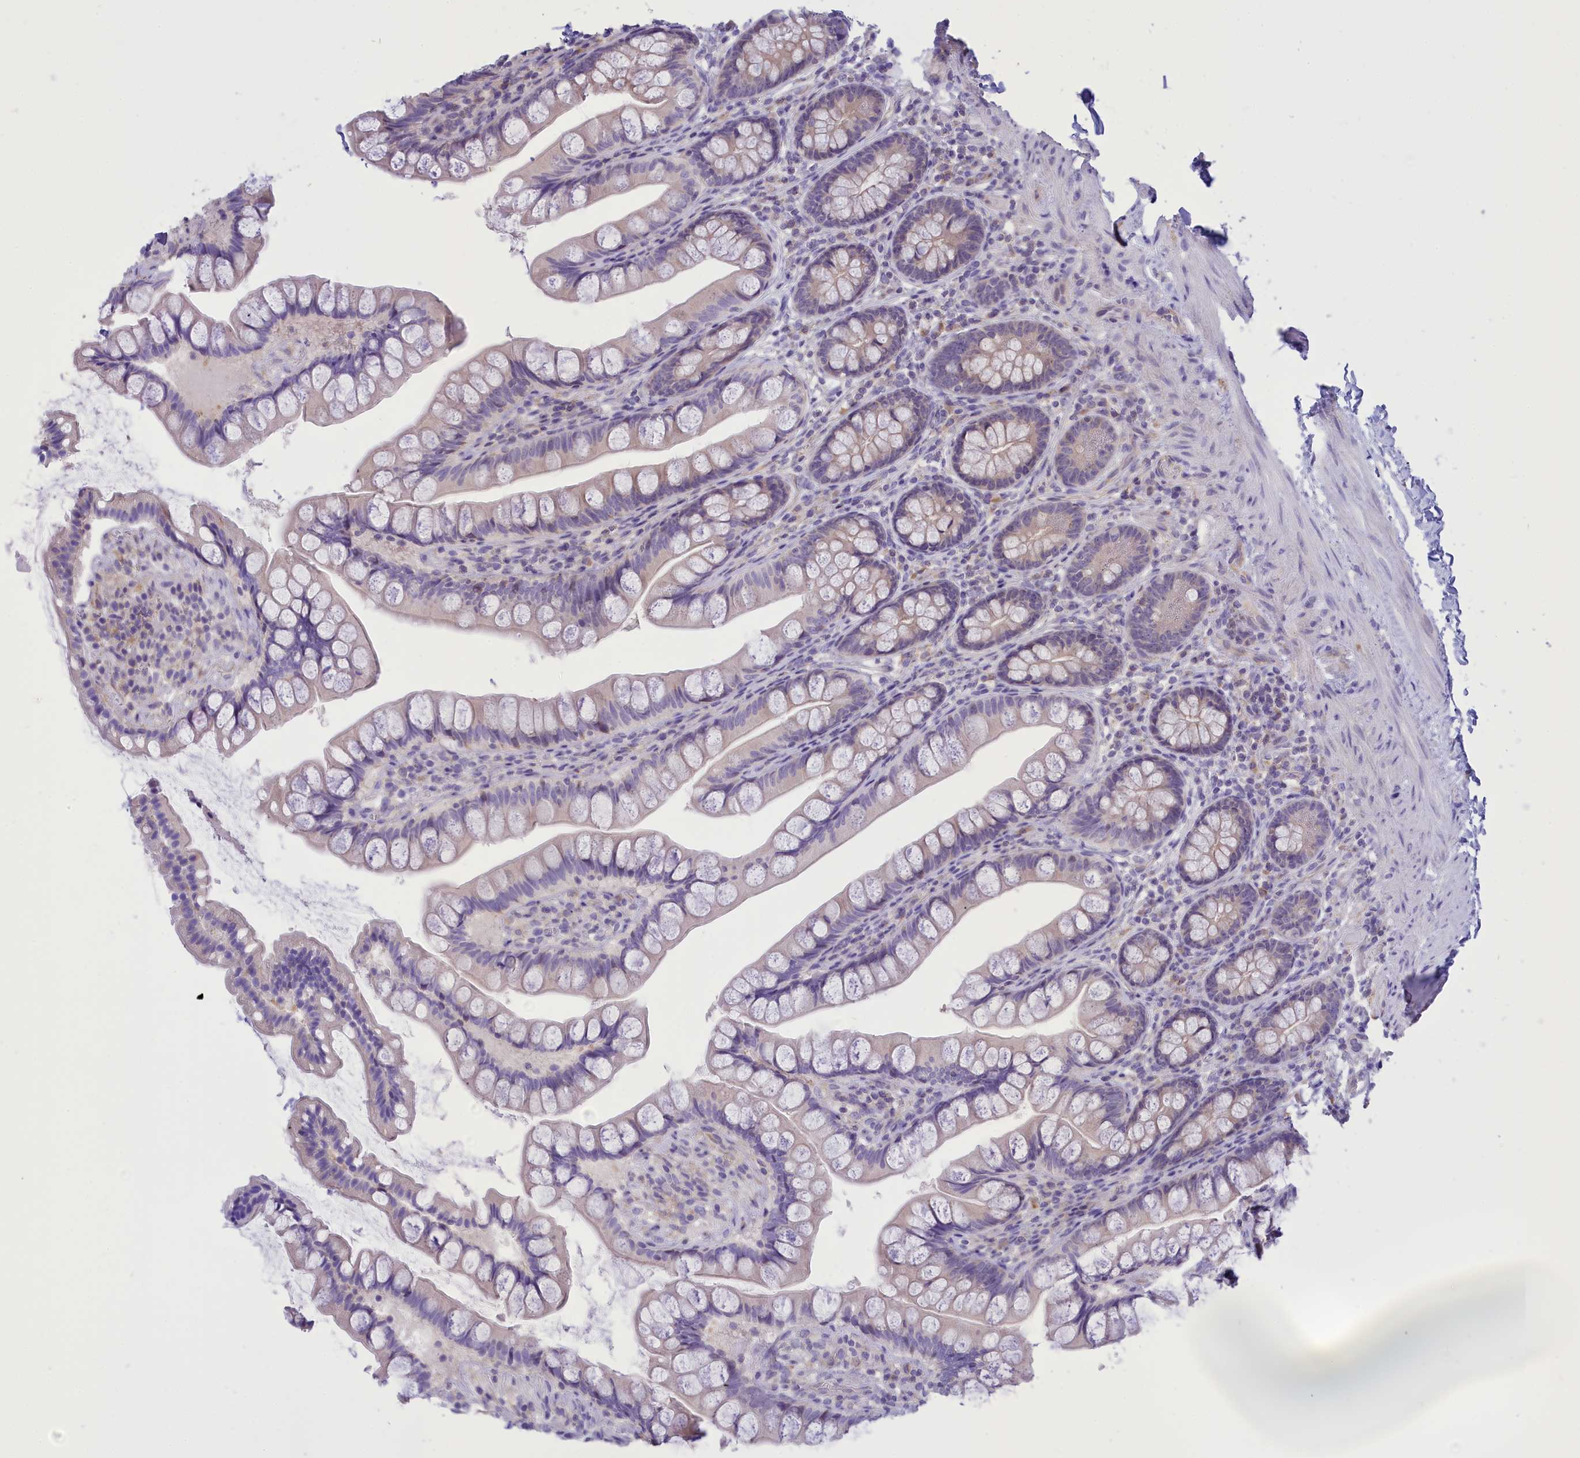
{"staining": {"intensity": "negative", "quantity": "none", "location": "none"}, "tissue": "small intestine", "cell_type": "Glandular cells", "image_type": "normal", "snomed": [{"axis": "morphology", "description": "Normal tissue, NOS"}, {"axis": "topography", "description": "Small intestine"}], "caption": "This is a photomicrograph of IHC staining of benign small intestine, which shows no expression in glandular cells.", "gene": "DCAF16", "patient": {"sex": "male", "age": 70}}